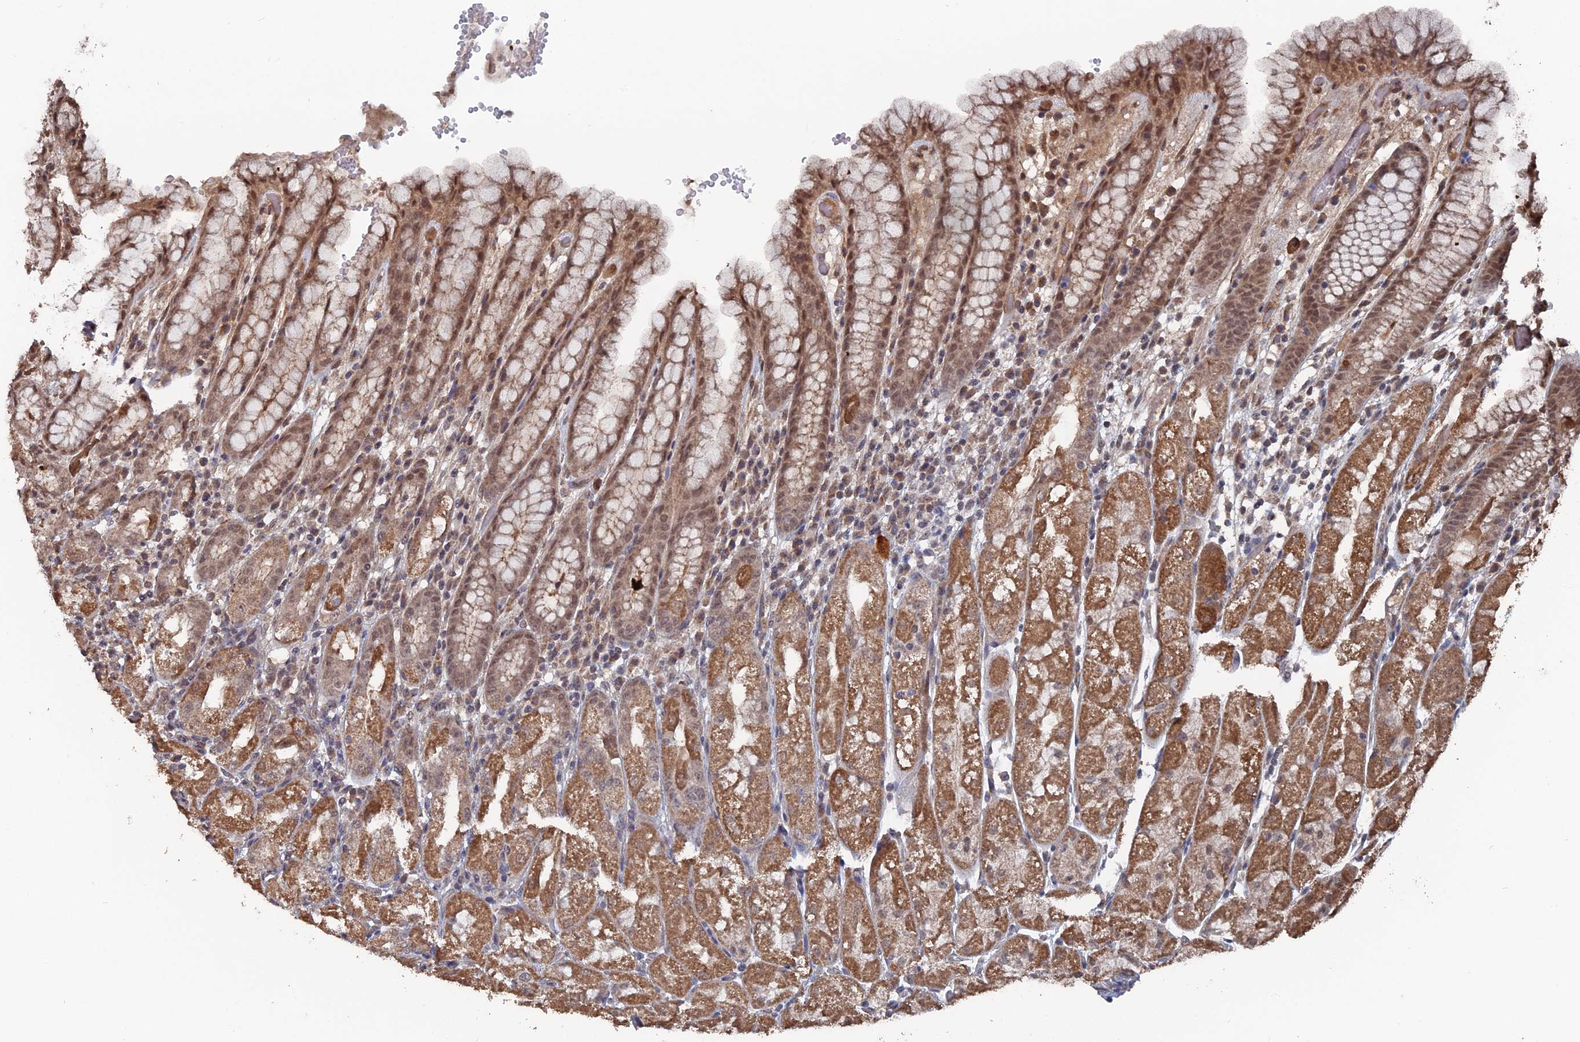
{"staining": {"intensity": "moderate", "quantity": ">75%", "location": "cytoplasmic/membranous,nuclear"}, "tissue": "stomach", "cell_type": "Glandular cells", "image_type": "normal", "snomed": [{"axis": "morphology", "description": "Normal tissue, NOS"}, {"axis": "topography", "description": "Stomach, upper"}], "caption": "IHC (DAB) staining of benign human stomach reveals moderate cytoplasmic/membranous,nuclear protein expression in approximately >75% of glandular cells.", "gene": "CCNP", "patient": {"sex": "male", "age": 52}}